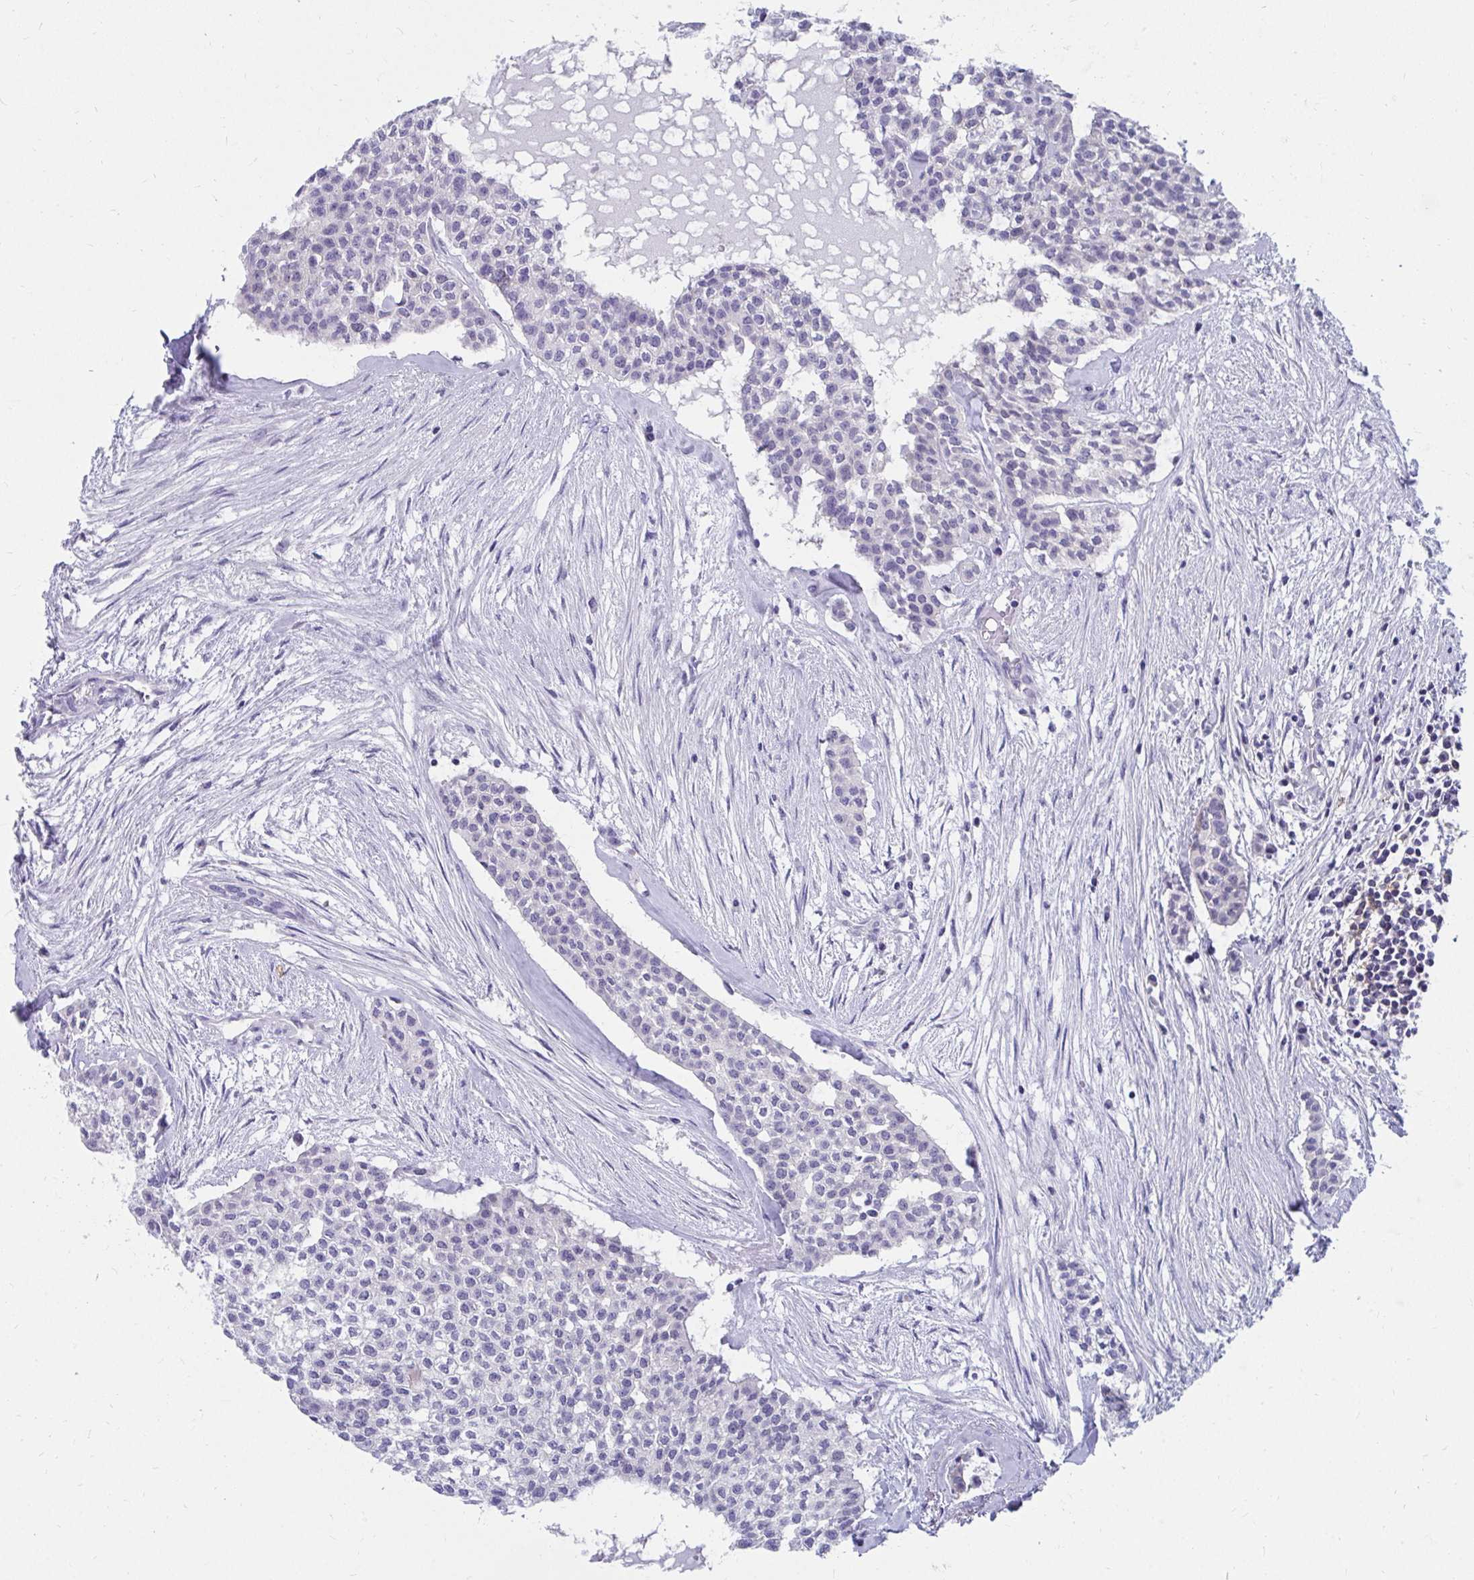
{"staining": {"intensity": "negative", "quantity": "none", "location": "none"}, "tissue": "head and neck cancer", "cell_type": "Tumor cells", "image_type": "cancer", "snomed": [{"axis": "morphology", "description": "Adenocarcinoma, NOS"}, {"axis": "topography", "description": "Head-Neck"}], "caption": "The image shows no significant expression in tumor cells of head and neck cancer.", "gene": "C19orf81", "patient": {"sex": "male", "age": 81}}